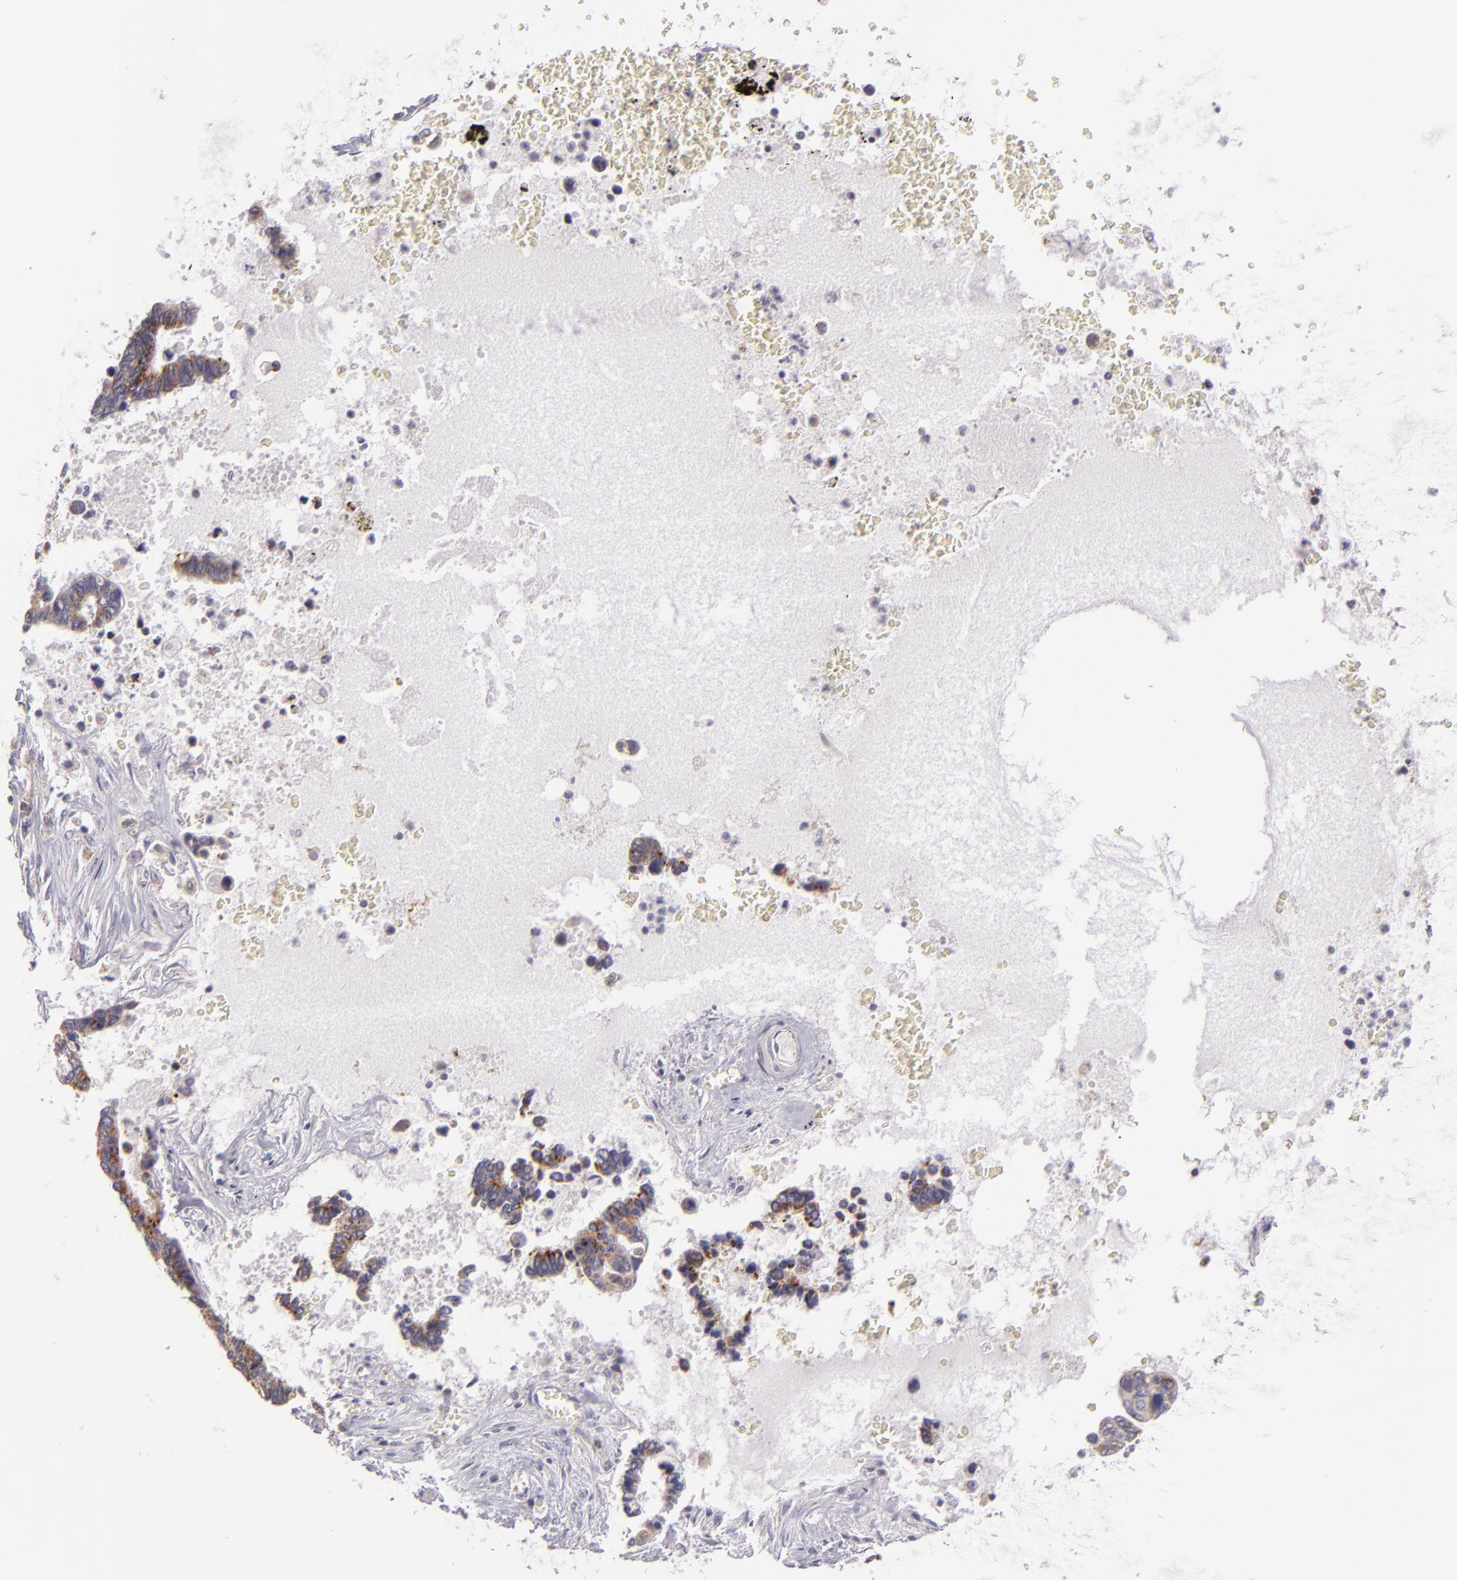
{"staining": {"intensity": "moderate", "quantity": ">75%", "location": "cytoplasmic/membranous"}, "tissue": "pancreatic cancer", "cell_type": "Tumor cells", "image_type": "cancer", "snomed": [{"axis": "morphology", "description": "Adenocarcinoma, NOS"}, {"axis": "topography", "description": "Pancreas"}], "caption": "A micrograph showing moderate cytoplasmic/membranous staining in approximately >75% of tumor cells in pancreatic cancer (adenocarcinoma), as visualized by brown immunohistochemical staining.", "gene": "CILK1", "patient": {"sex": "female", "age": 70}}